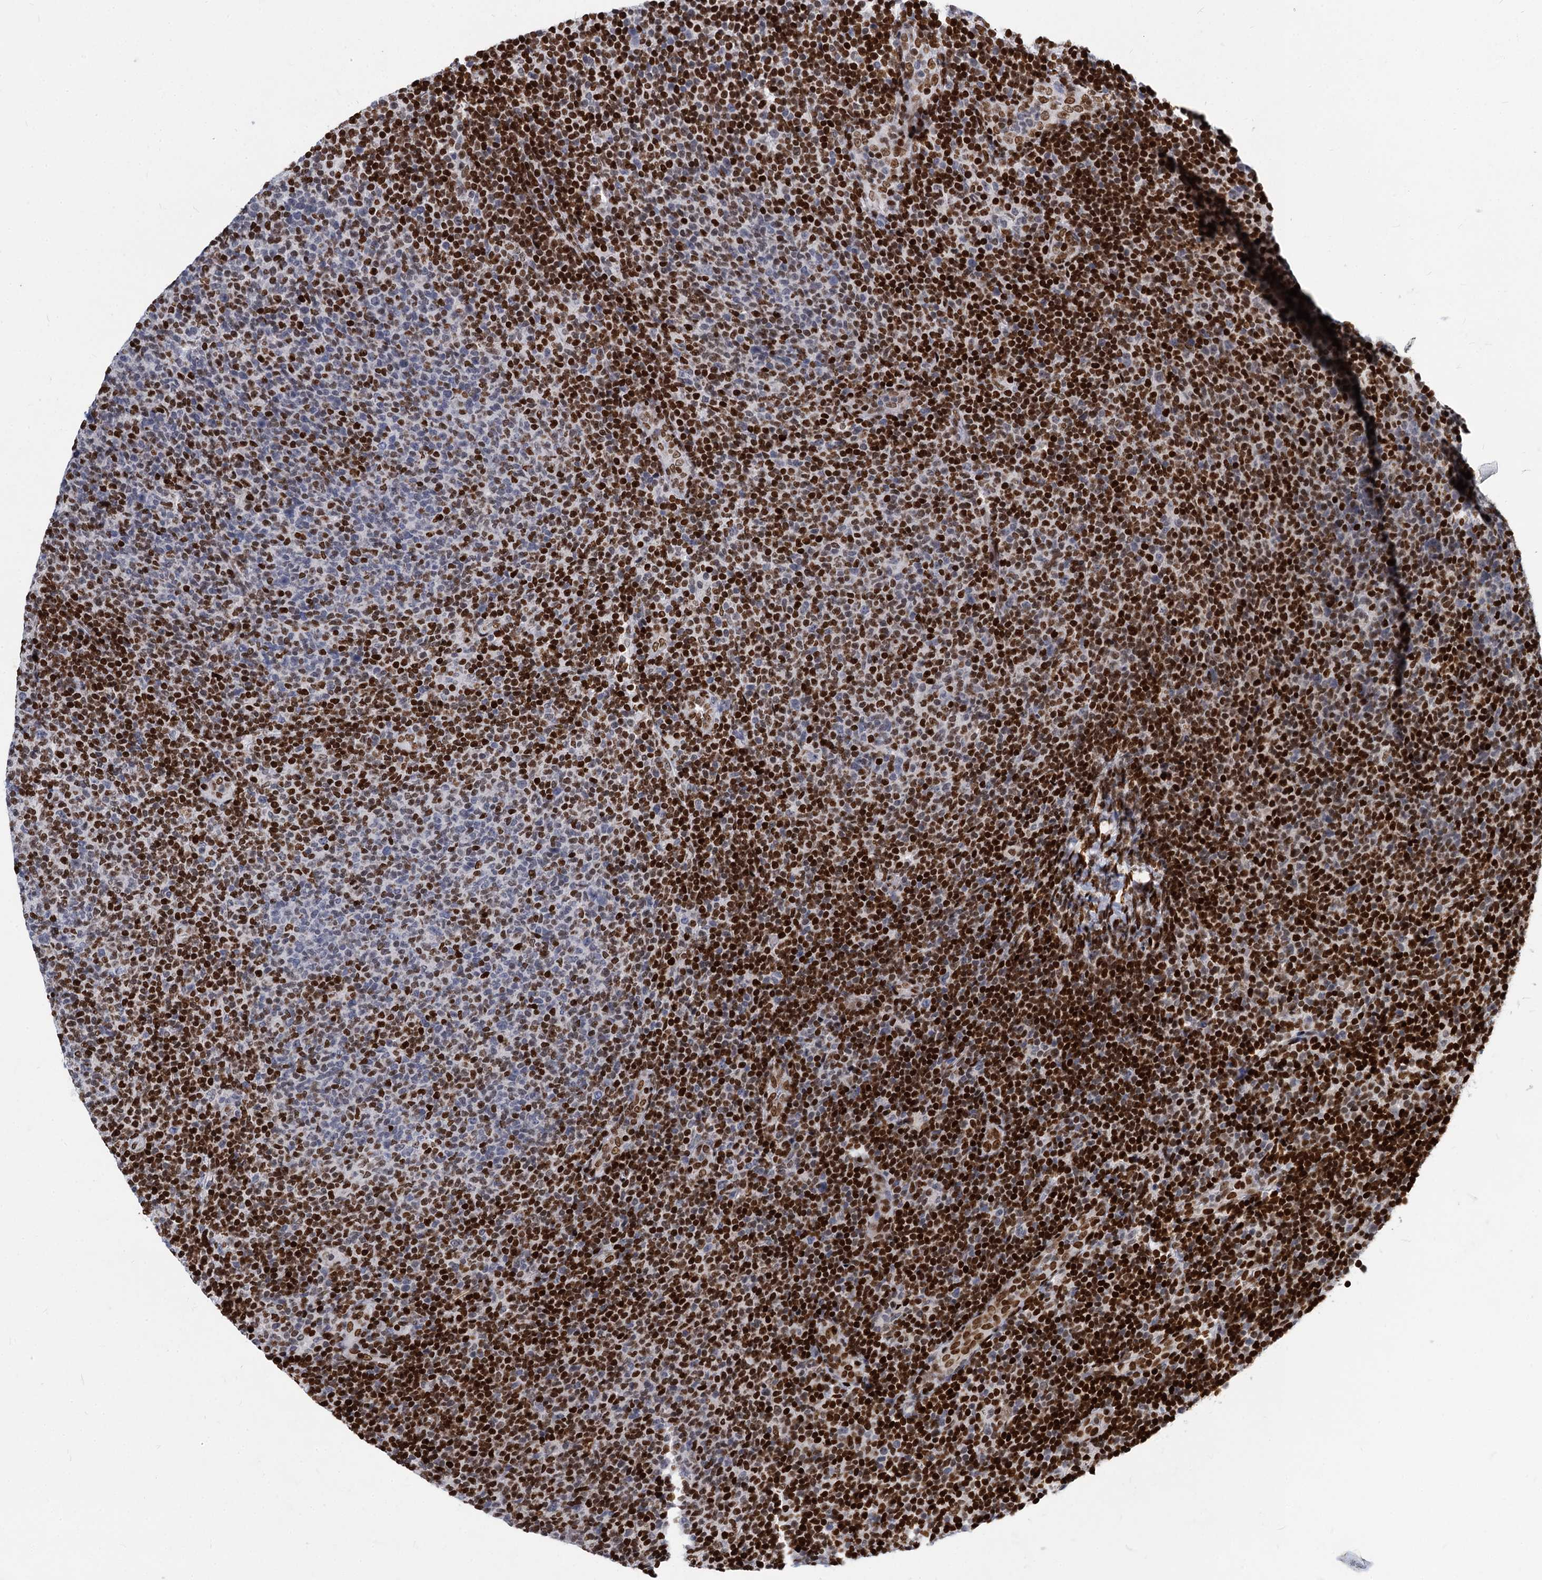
{"staining": {"intensity": "strong", "quantity": "25%-75%", "location": "nuclear"}, "tissue": "lymphoma", "cell_type": "Tumor cells", "image_type": "cancer", "snomed": [{"axis": "morphology", "description": "Malignant lymphoma, non-Hodgkin's type, Low grade"}, {"axis": "topography", "description": "Lymph node"}], "caption": "This histopathology image shows lymphoma stained with immunohistochemistry to label a protein in brown. The nuclear of tumor cells show strong positivity for the protein. Nuclei are counter-stained blue.", "gene": "MECP2", "patient": {"sex": "male", "age": 66}}